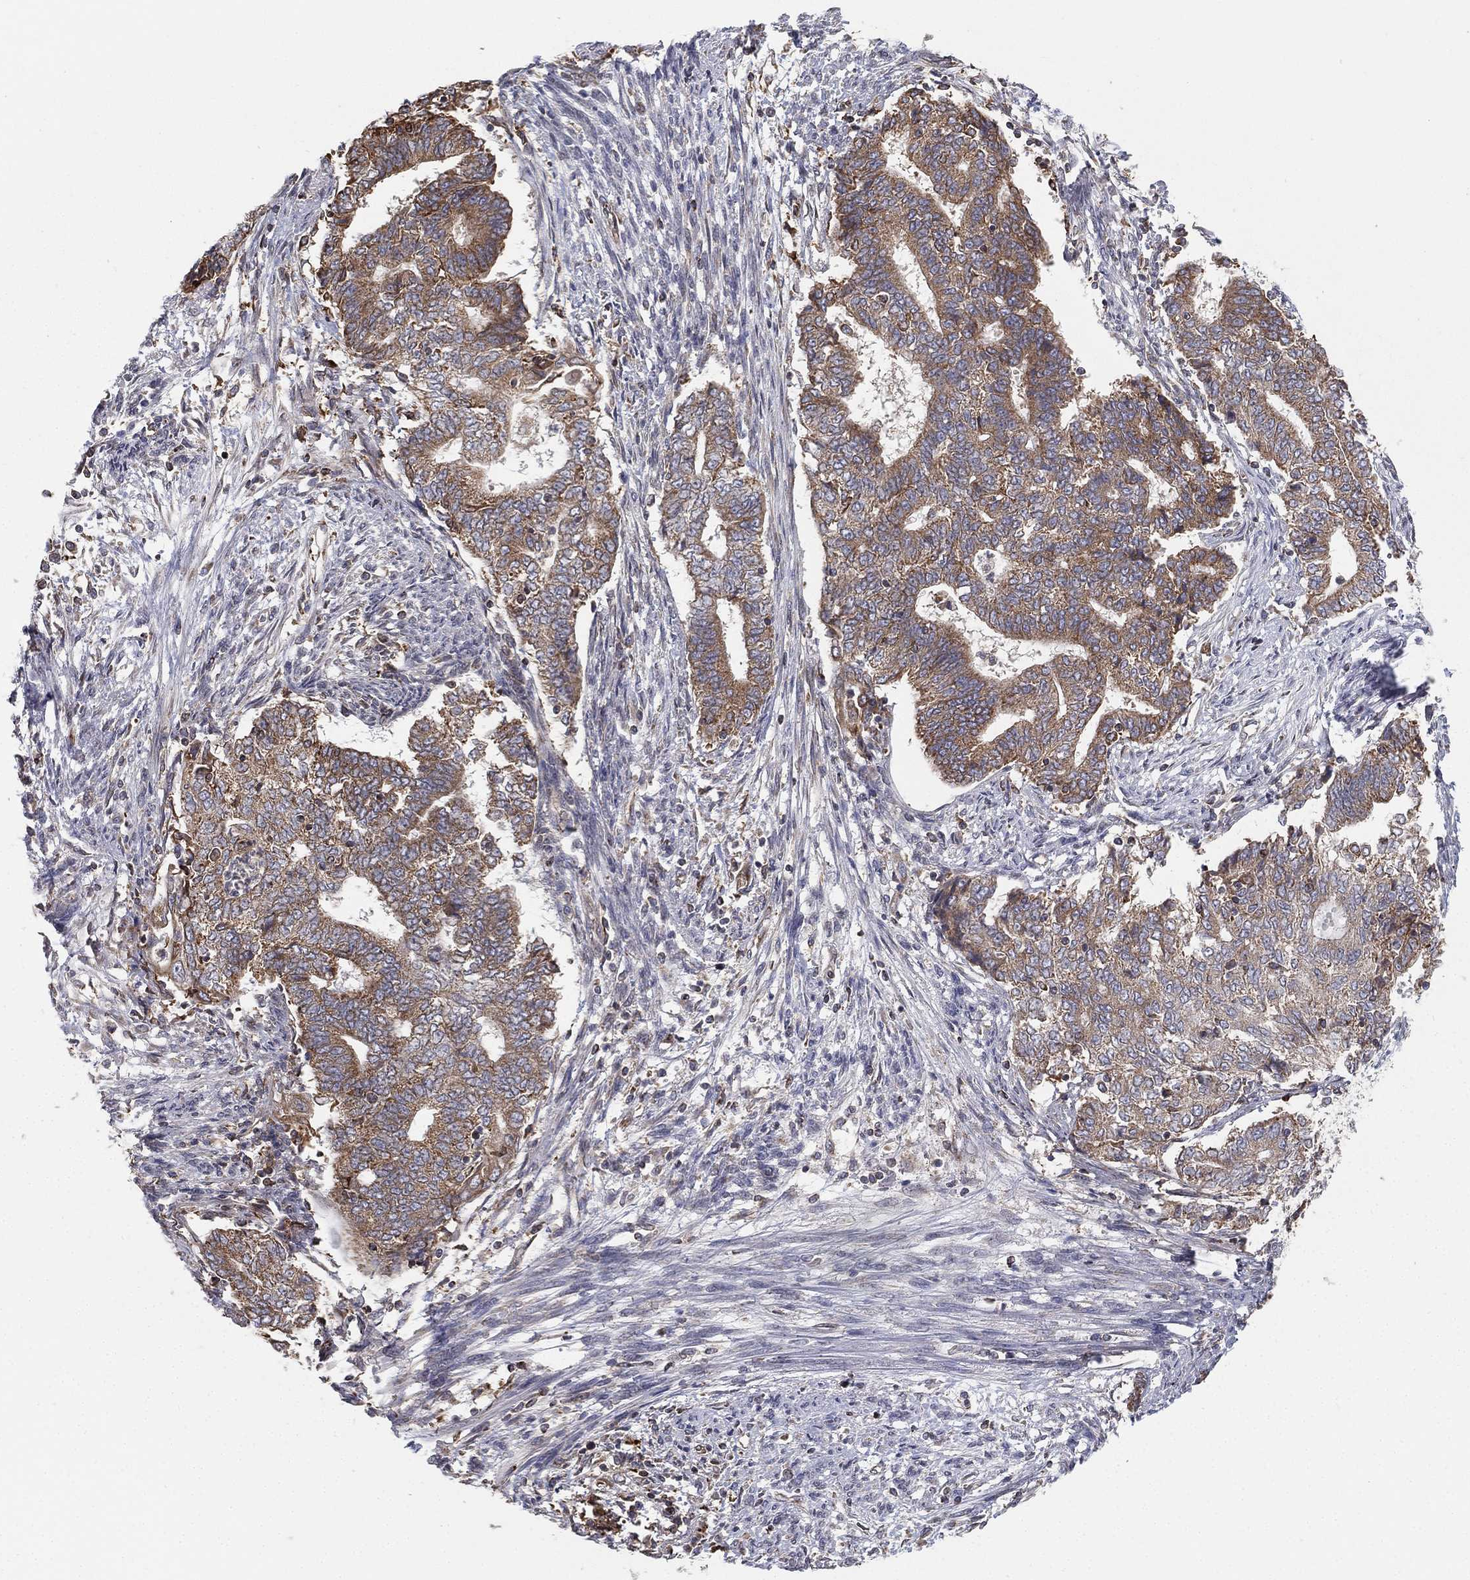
{"staining": {"intensity": "moderate", "quantity": "25%-75%", "location": "cytoplasmic/membranous"}, "tissue": "endometrial cancer", "cell_type": "Tumor cells", "image_type": "cancer", "snomed": [{"axis": "morphology", "description": "Adenocarcinoma, NOS"}, {"axis": "topography", "description": "Endometrium"}], "caption": "A brown stain highlights moderate cytoplasmic/membranous positivity of a protein in human adenocarcinoma (endometrial) tumor cells.", "gene": "CYB5B", "patient": {"sex": "female", "age": 65}}